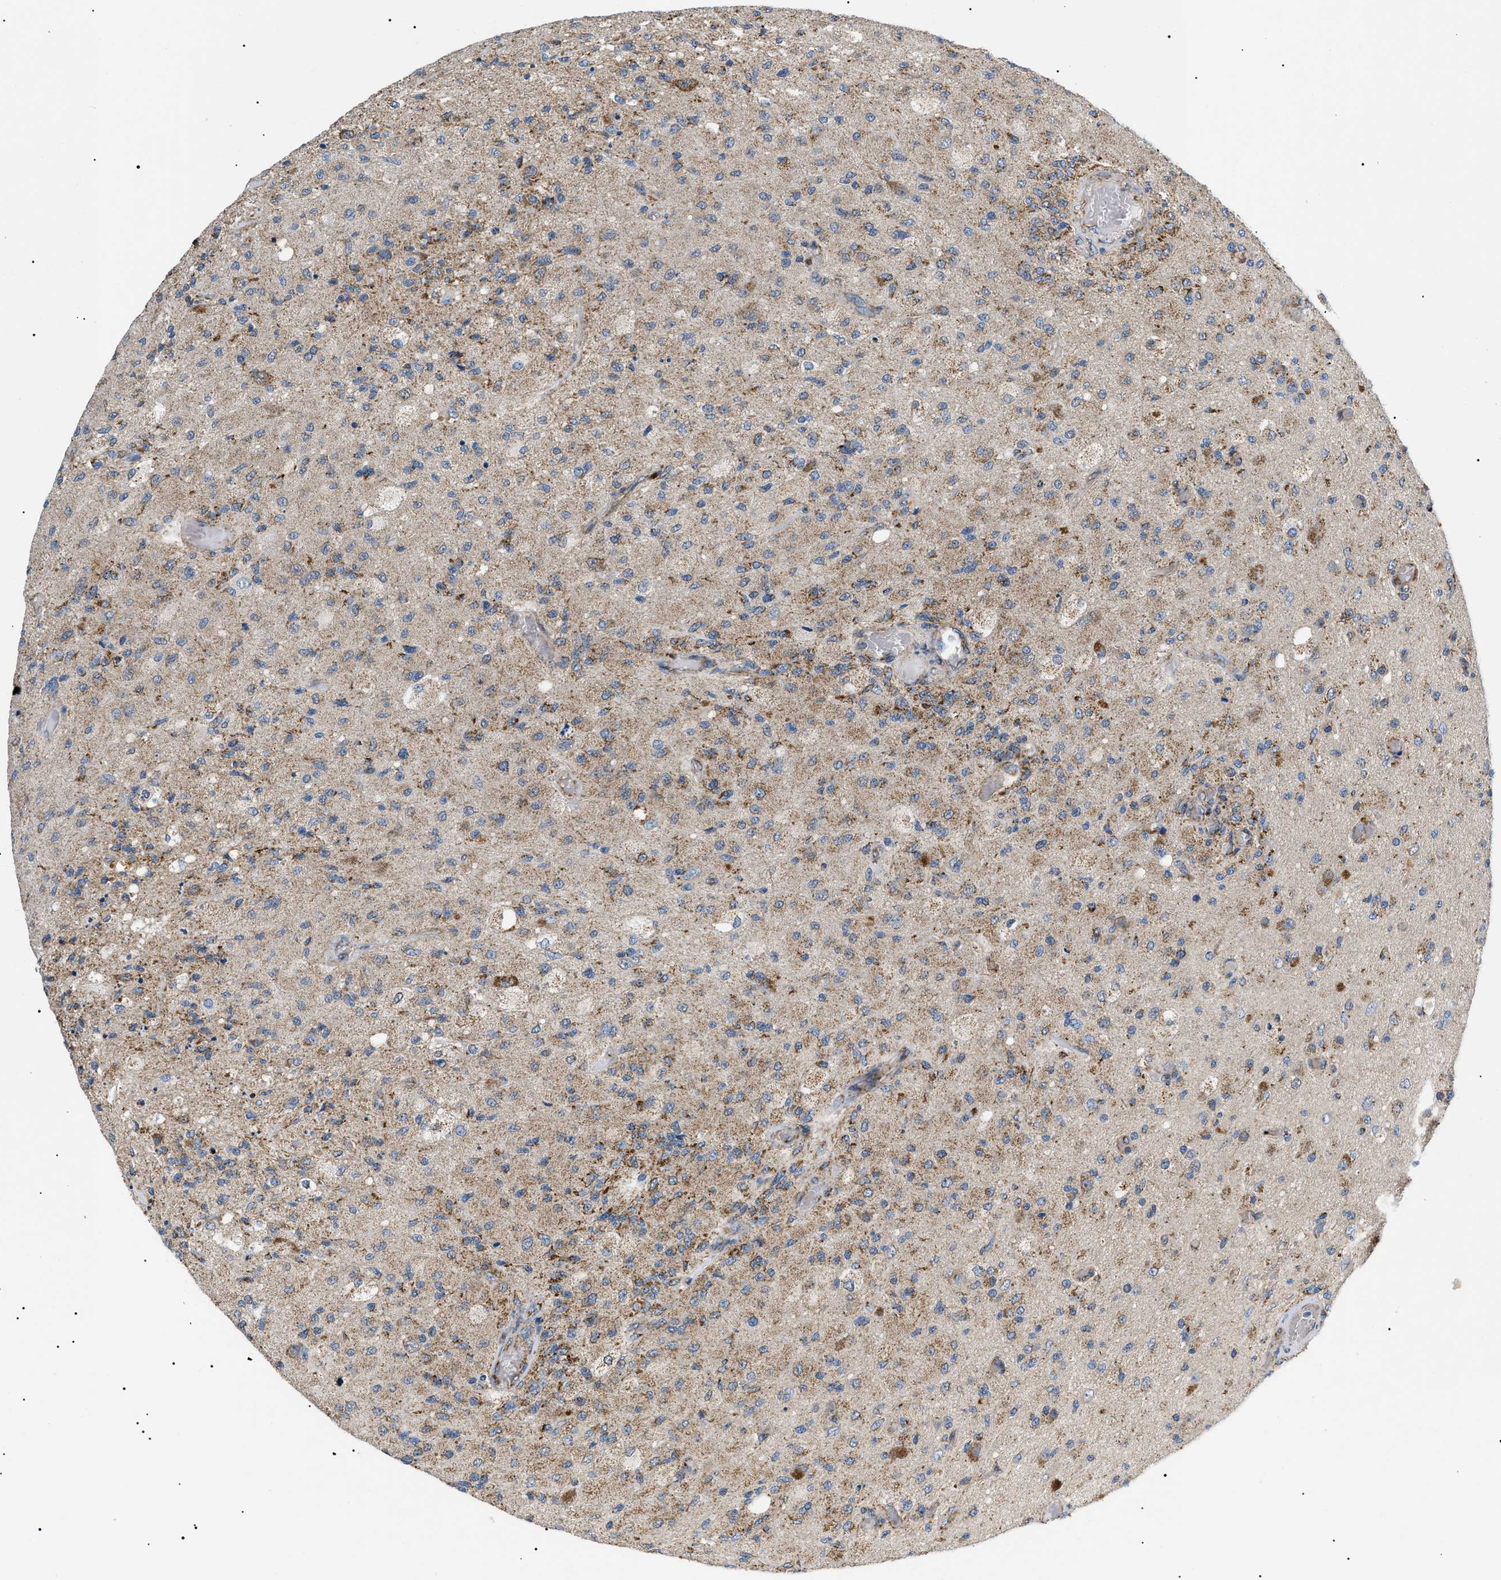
{"staining": {"intensity": "moderate", "quantity": "25%-75%", "location": "cytoplasmic/membranous"}, "tissue": "glioma", "cell_type": "Tumor cells", "image_type": "cancer", "snomed": [{"axis": "morphology", "description": "Normal tissue, NOS"}, {"axis": "morphology", "description": "Glioma, malignant, High grade"}, {"axis": "topography", "description": "Cerebral cortex"}], "caption": "Glioma was stained to show a protein in brown. There is medium levels of moderate cytoplasmic/membranous positivity in approximately 25%-75% of tumor cells.", "gene": "TOMM6", "patient": {"sex": "male", "age": 77}}